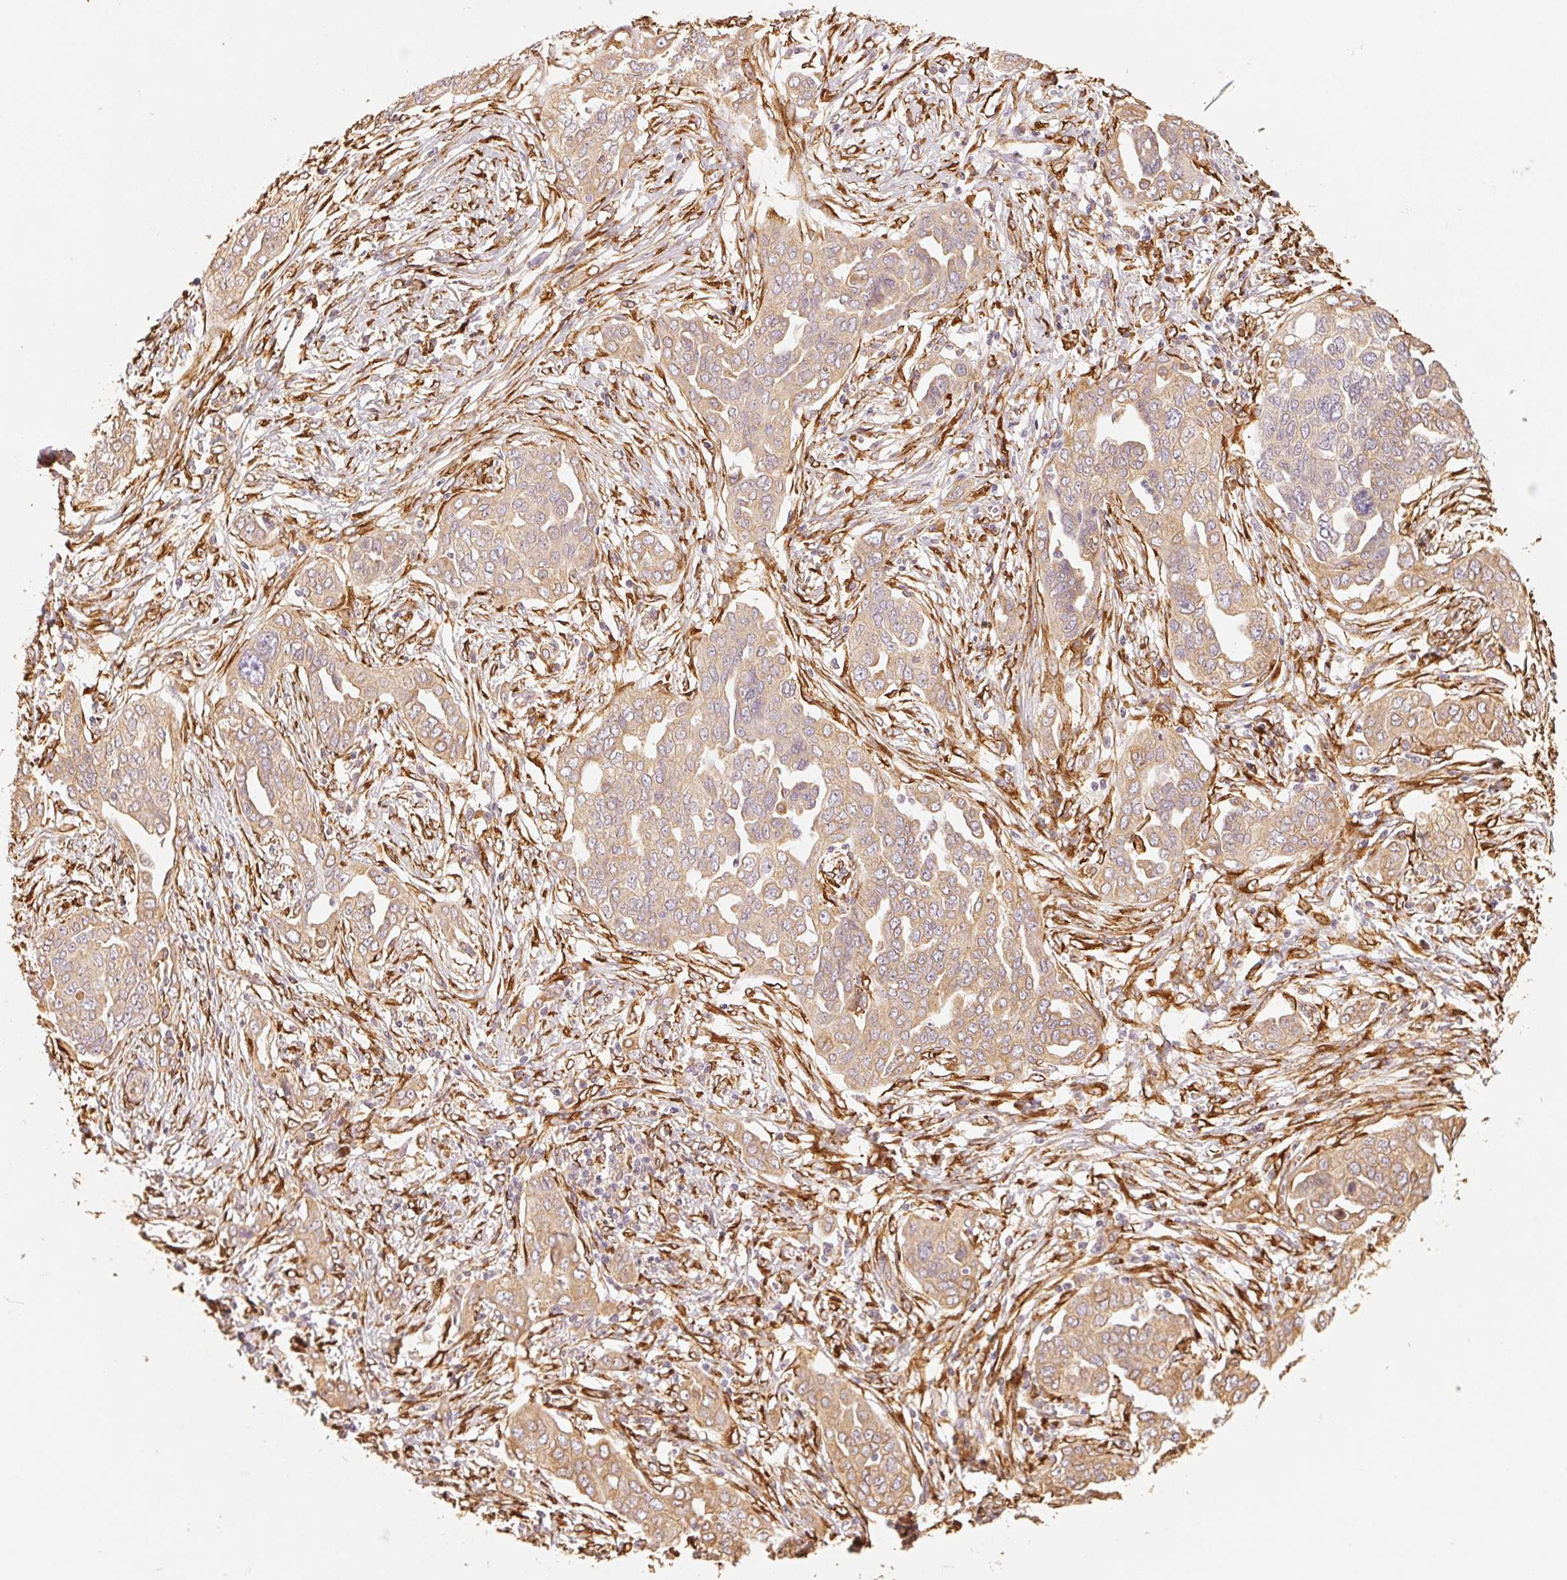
{"staining": {"intensity": "weak", "quantity": ">75%", "location": "cytoplasmic/membranous"}, "tissue": "ovarian cancer", "cell_type": "Tumor cells", "image_type": "cancer", "snomed": [{"axis": "morphology", "description": "Cystadenocarcinoma, serous, NOS"}, {"axis": "topography", "description": "Ovary"}], "caption": "Immunohistochemical staining of human serous cystadenocarcinoma (ovarian) reveals weak cytoplasmic/membranous protein expression in approximately >75% of tumor cells.", "gene": "RCN3", "patient": {"sex": "female", "age": 59}}